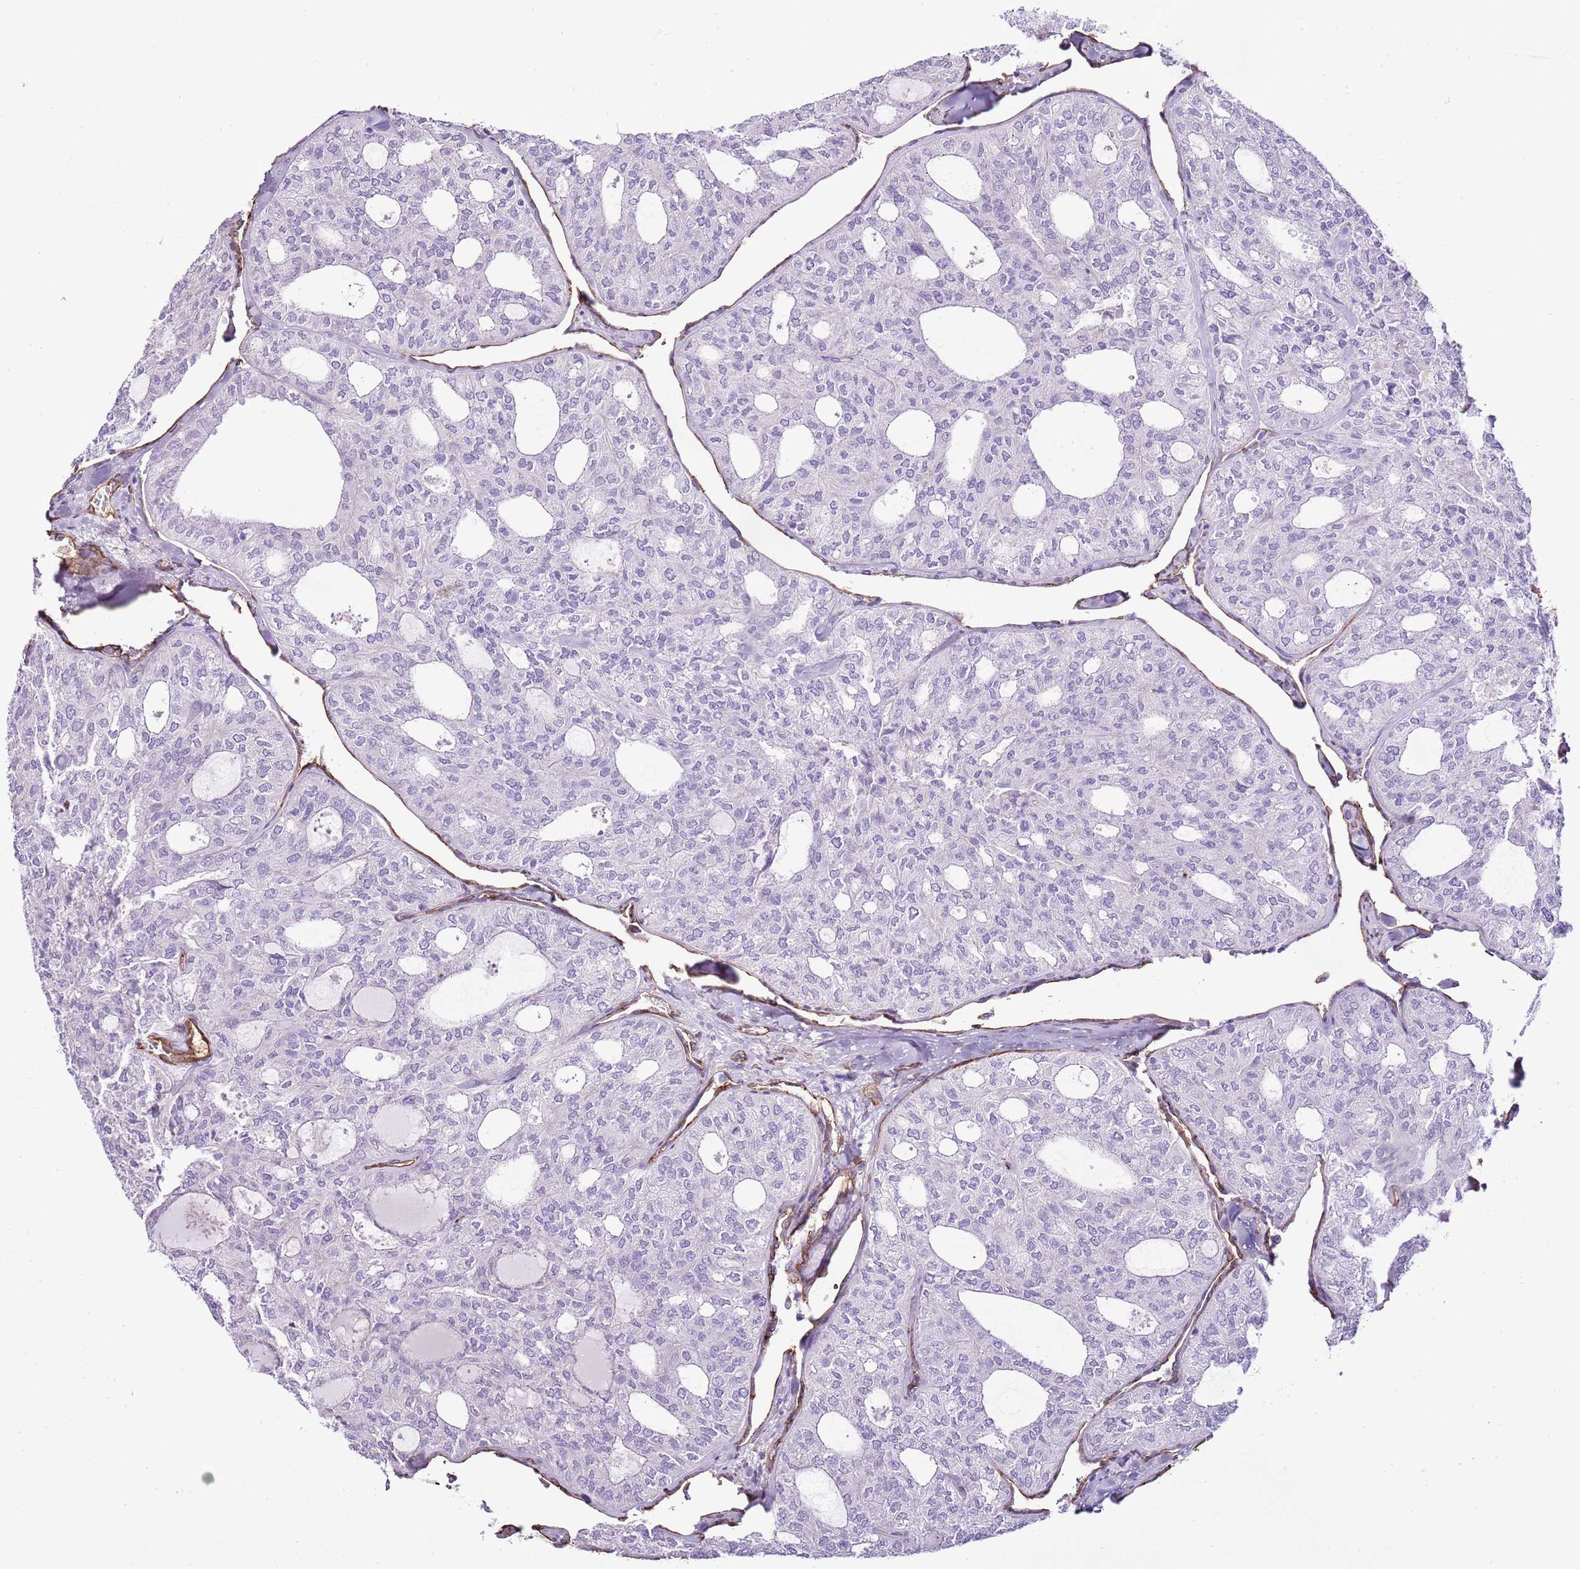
{"staining": {"intensity": "negative", "quantity": "none", "location": "none"}, "tissue": "thyroid cancer", "cell_type": "Tumor cells", "image_type": "cancer", "snomed": [{"axis": "morphology", "description": "Follicular adenoma carcinoma, NOS"}, {"axis": "topography", "description": "Thyroid gland"}], "caption": "Tumor cells are negative for protein expression in human thyroid cancer (follicular adenoma carcinoma). (Brightfield microscopy of DAB IHC at high magnification).", "gene": "CTDSPL", "patient": {"sex": "male", "age": 75}}